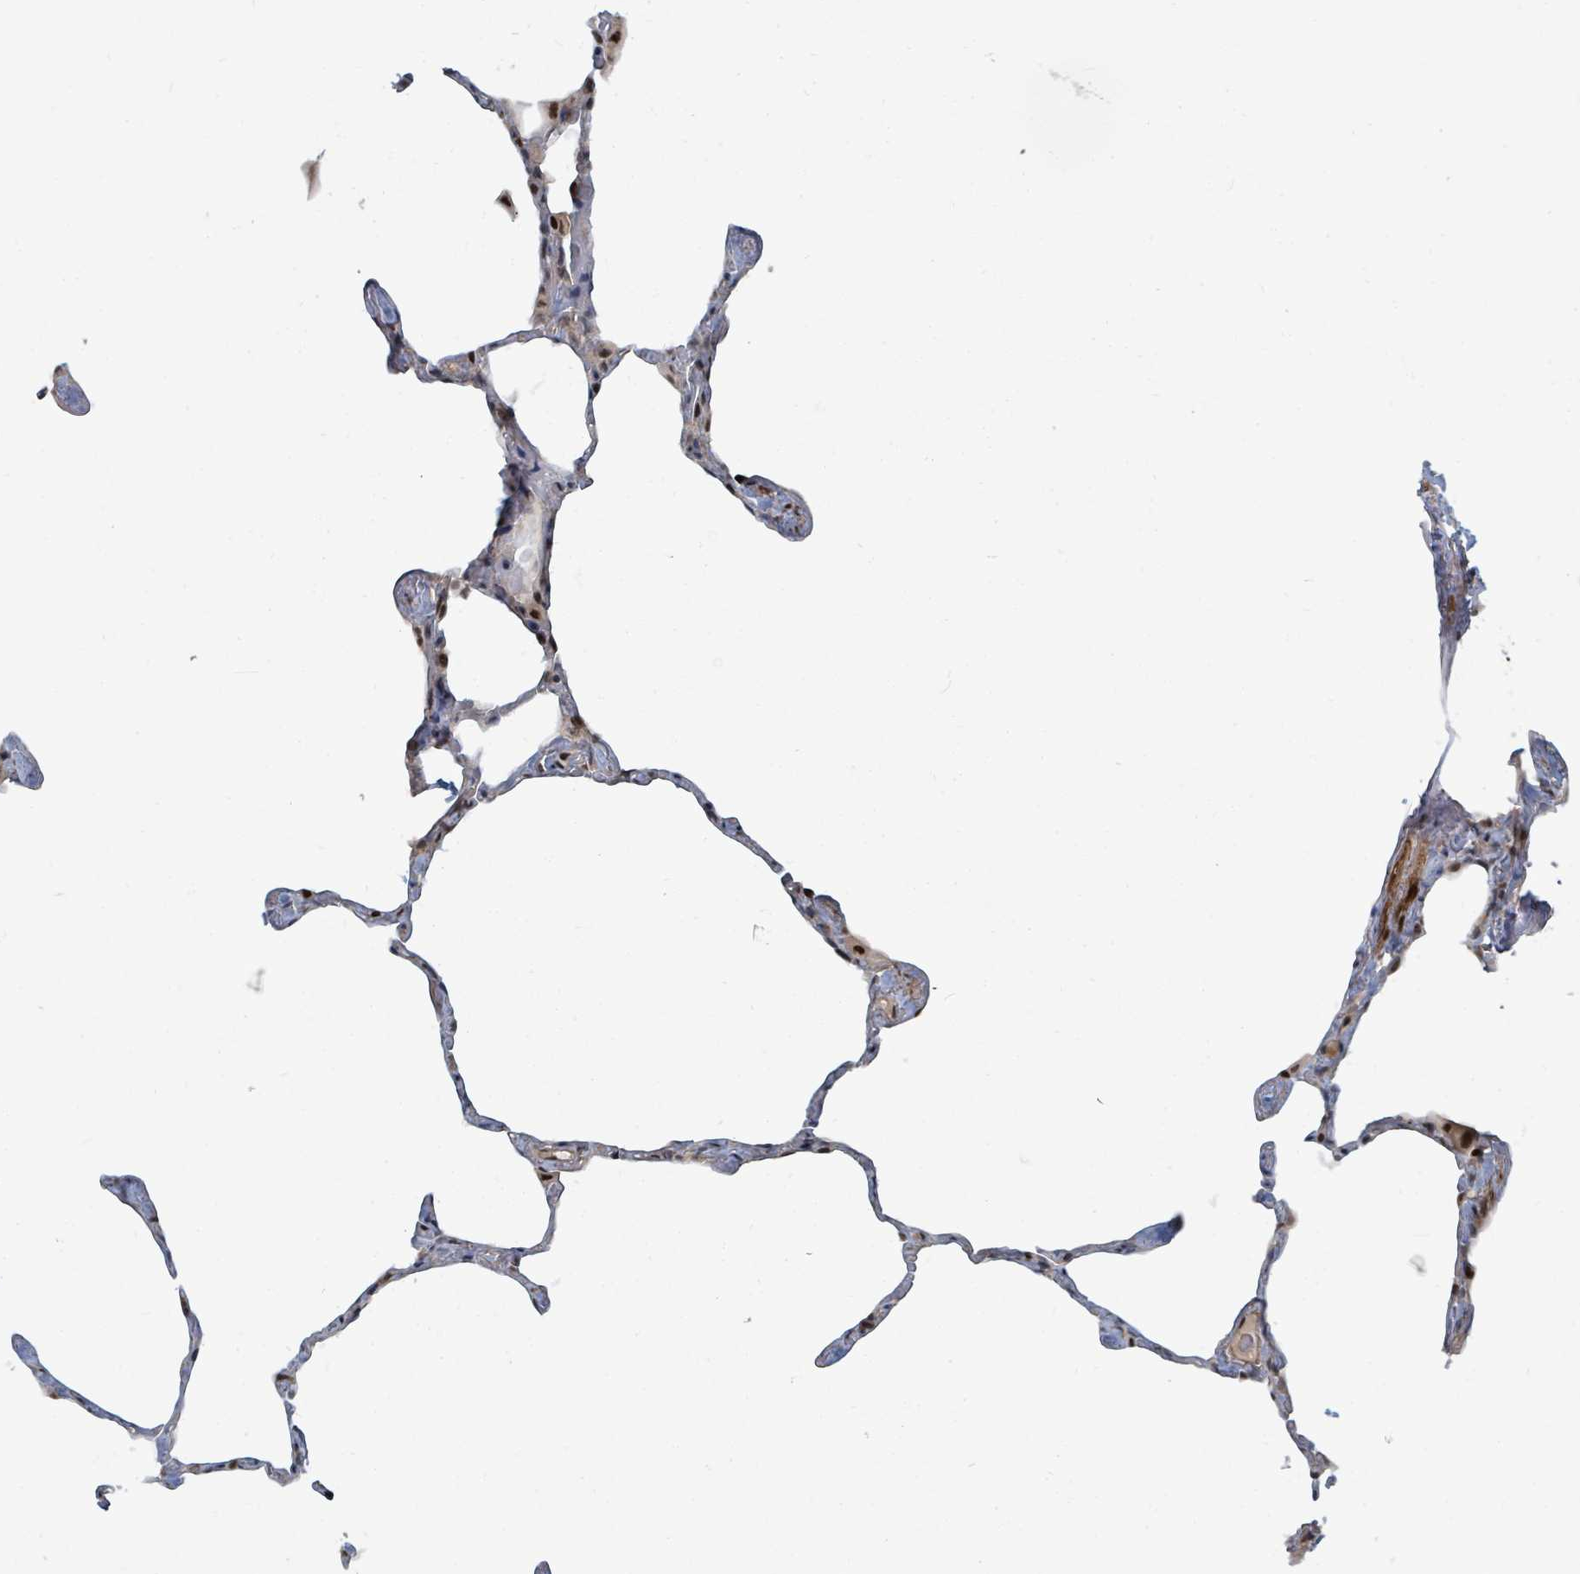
{"staining": {"intensity": "moderate", "quantity": "25%-75%", "location": "nuclear"}, "tissue": "lung", "cell_type": "Alveolar cells", "image_type": "normal", "snomed": [{"axis": "morphology", "description": "Normal tissue, NOS"}, {"axis": "topography", "description": "Lung"}], "caption": "Protein analysis of unremarkable lung exhibits moderate nuclear expression in about 25%-75% of alveolar cells. The protein is shown in brown color, while the nuclei are stained blue.", "gene": "TRDMT1", "patient": {"sex": "male", "age": 65}}